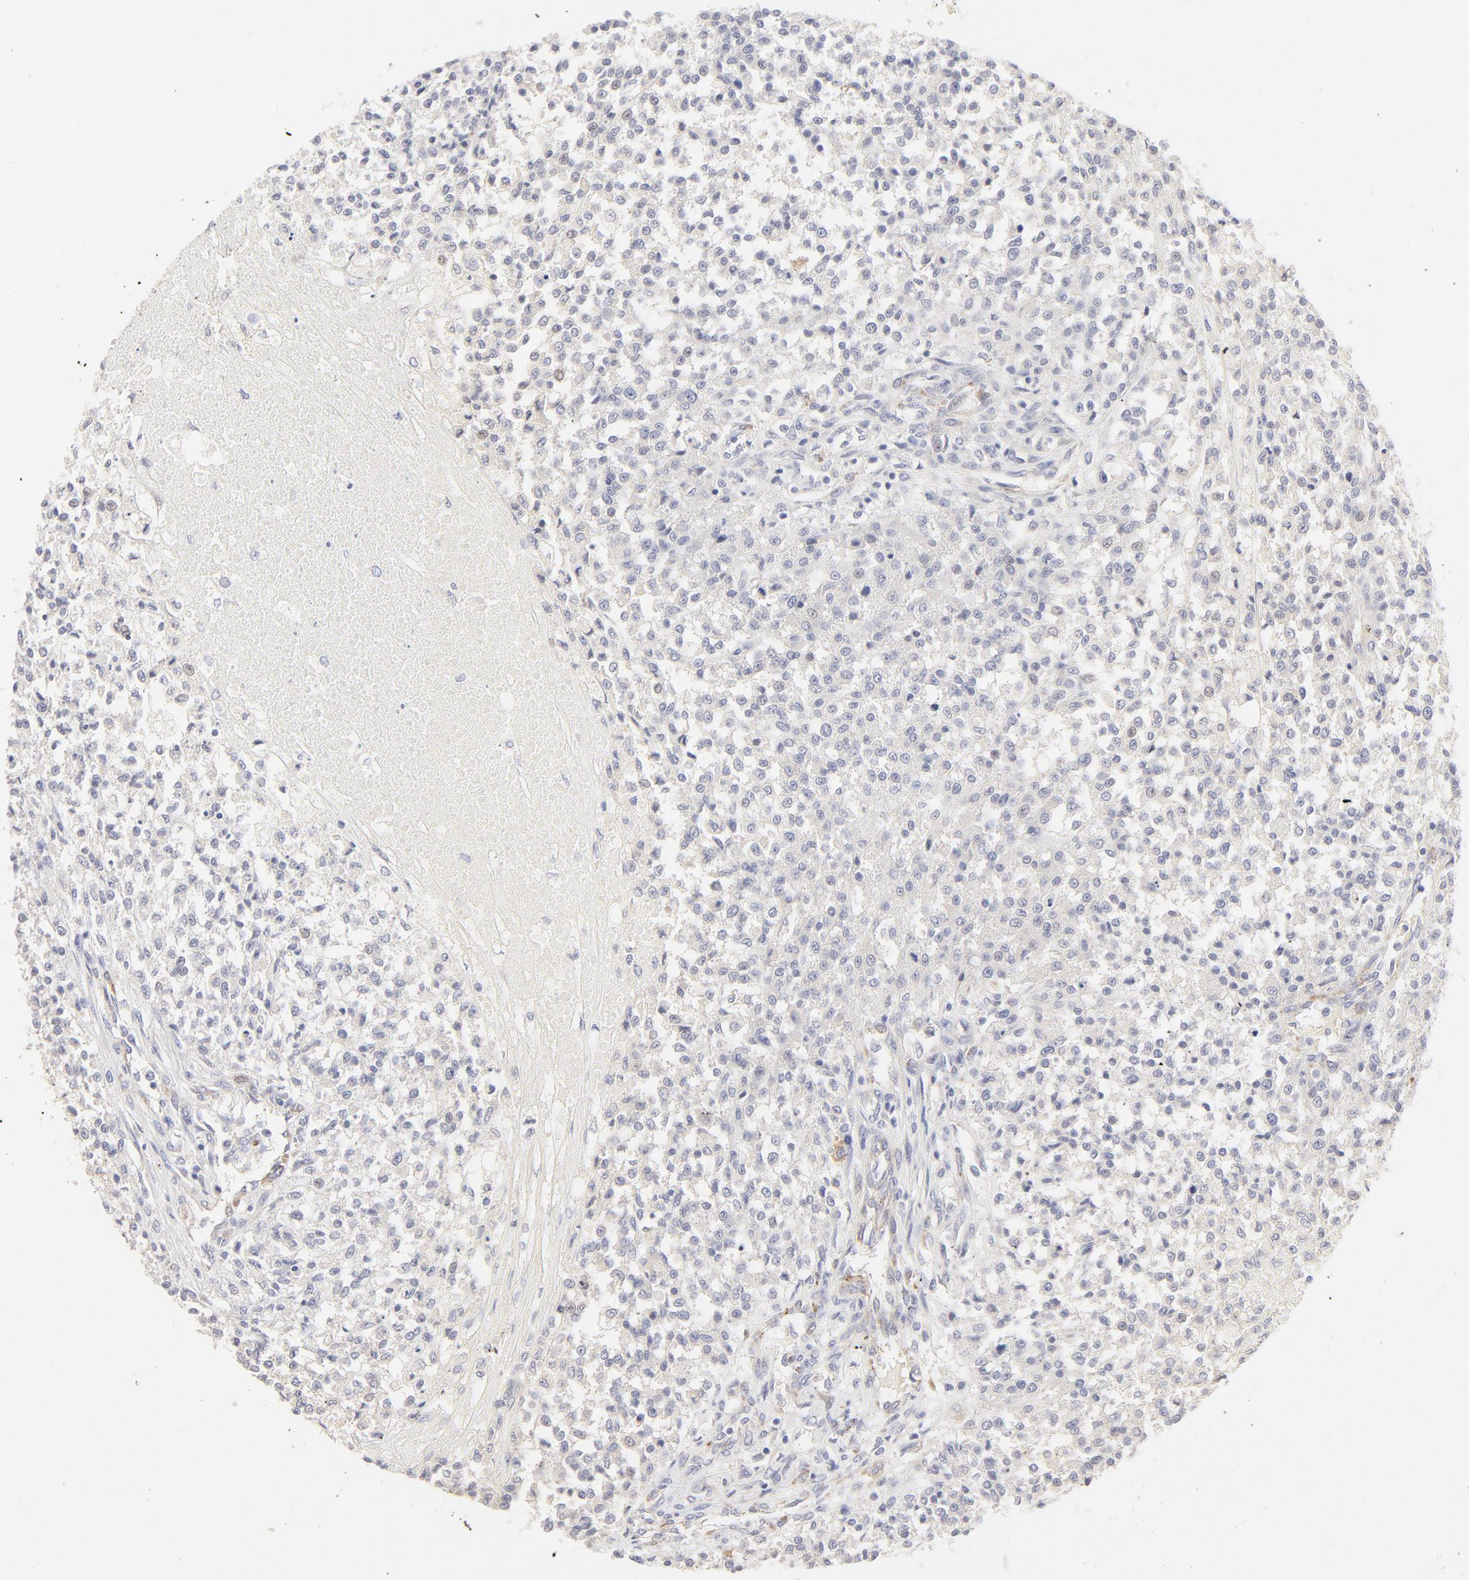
{"staining": {"intensity": "weak", "quantity": "<25%", "location": "cytoplasmic/membranous"}, "tissue": "testis cancer", "cell_type": "Tumor cells", "image_type": "cancer", "snomed": [{"axis": "morphology", "description": "Seminoma, NOS"}, {"axis": "topography", "description": "Testis"}], "caption": "A high-resolution histopathology image shows immunohistochemistry (IHC) staining of testis cancer, which demonstrates no significant positivity in tumor cells.", "gene": "NKX2-2", "patient": {"sex": "male", "age": 59}}